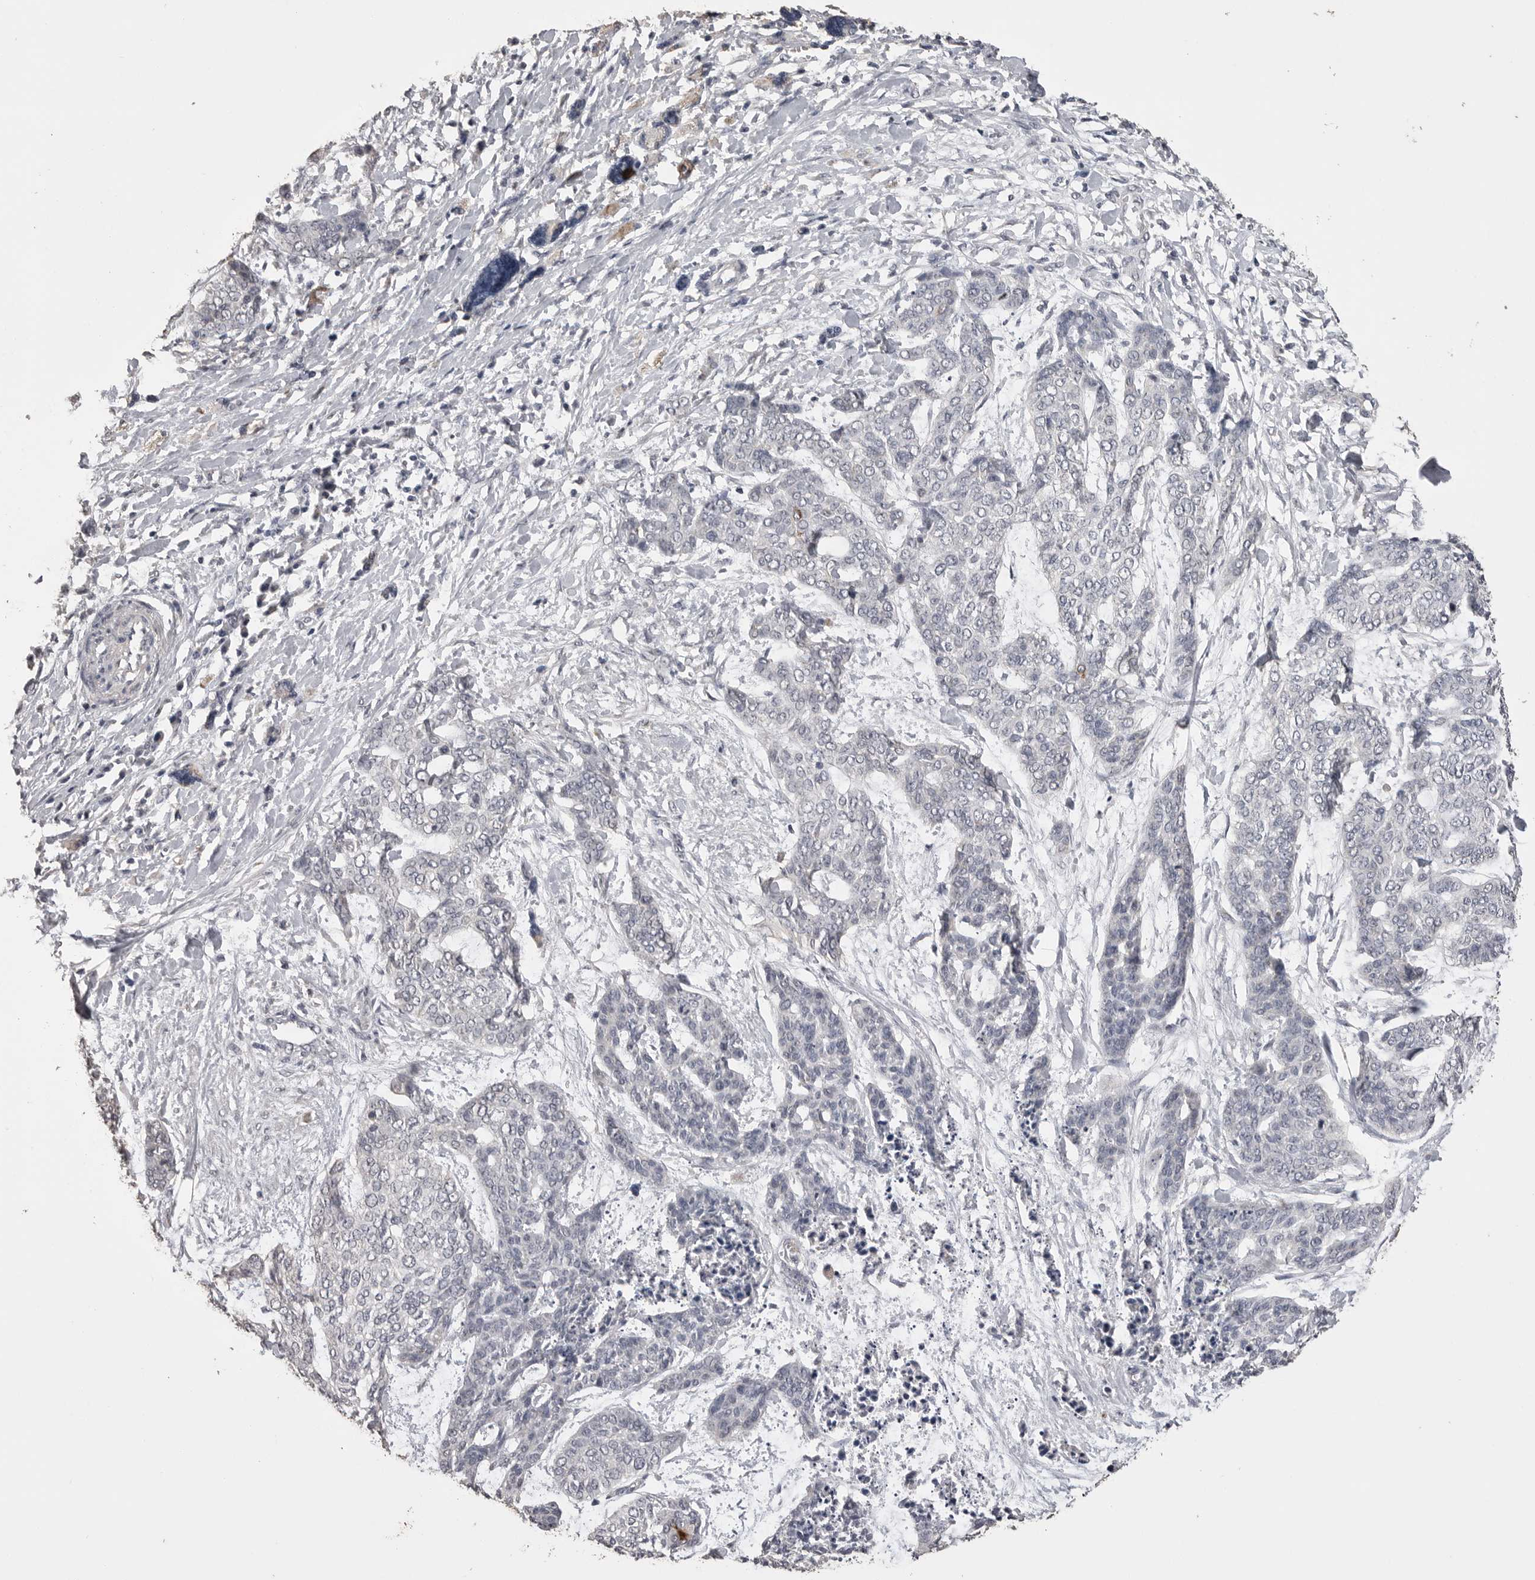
{"staining": {"intensity": "negative", "quantity": "none", "location": "none"}, "tissue": "skin cancer", "cell_type": "Tumor cells", "image_type": "cancer", "snomed": [{"axis": "morphology", "description": "Basal cell carcinoma"}, {"axis": "topography", "description": "Skin"}], "caption": "Human skin cancer (basal cell carcinoma) stained for a protein using immunohistochemistry (IHC) exhibits no staining in tumor cells.", "gene": "MMP7", "patient": {"sex": "female", "age": 64}}